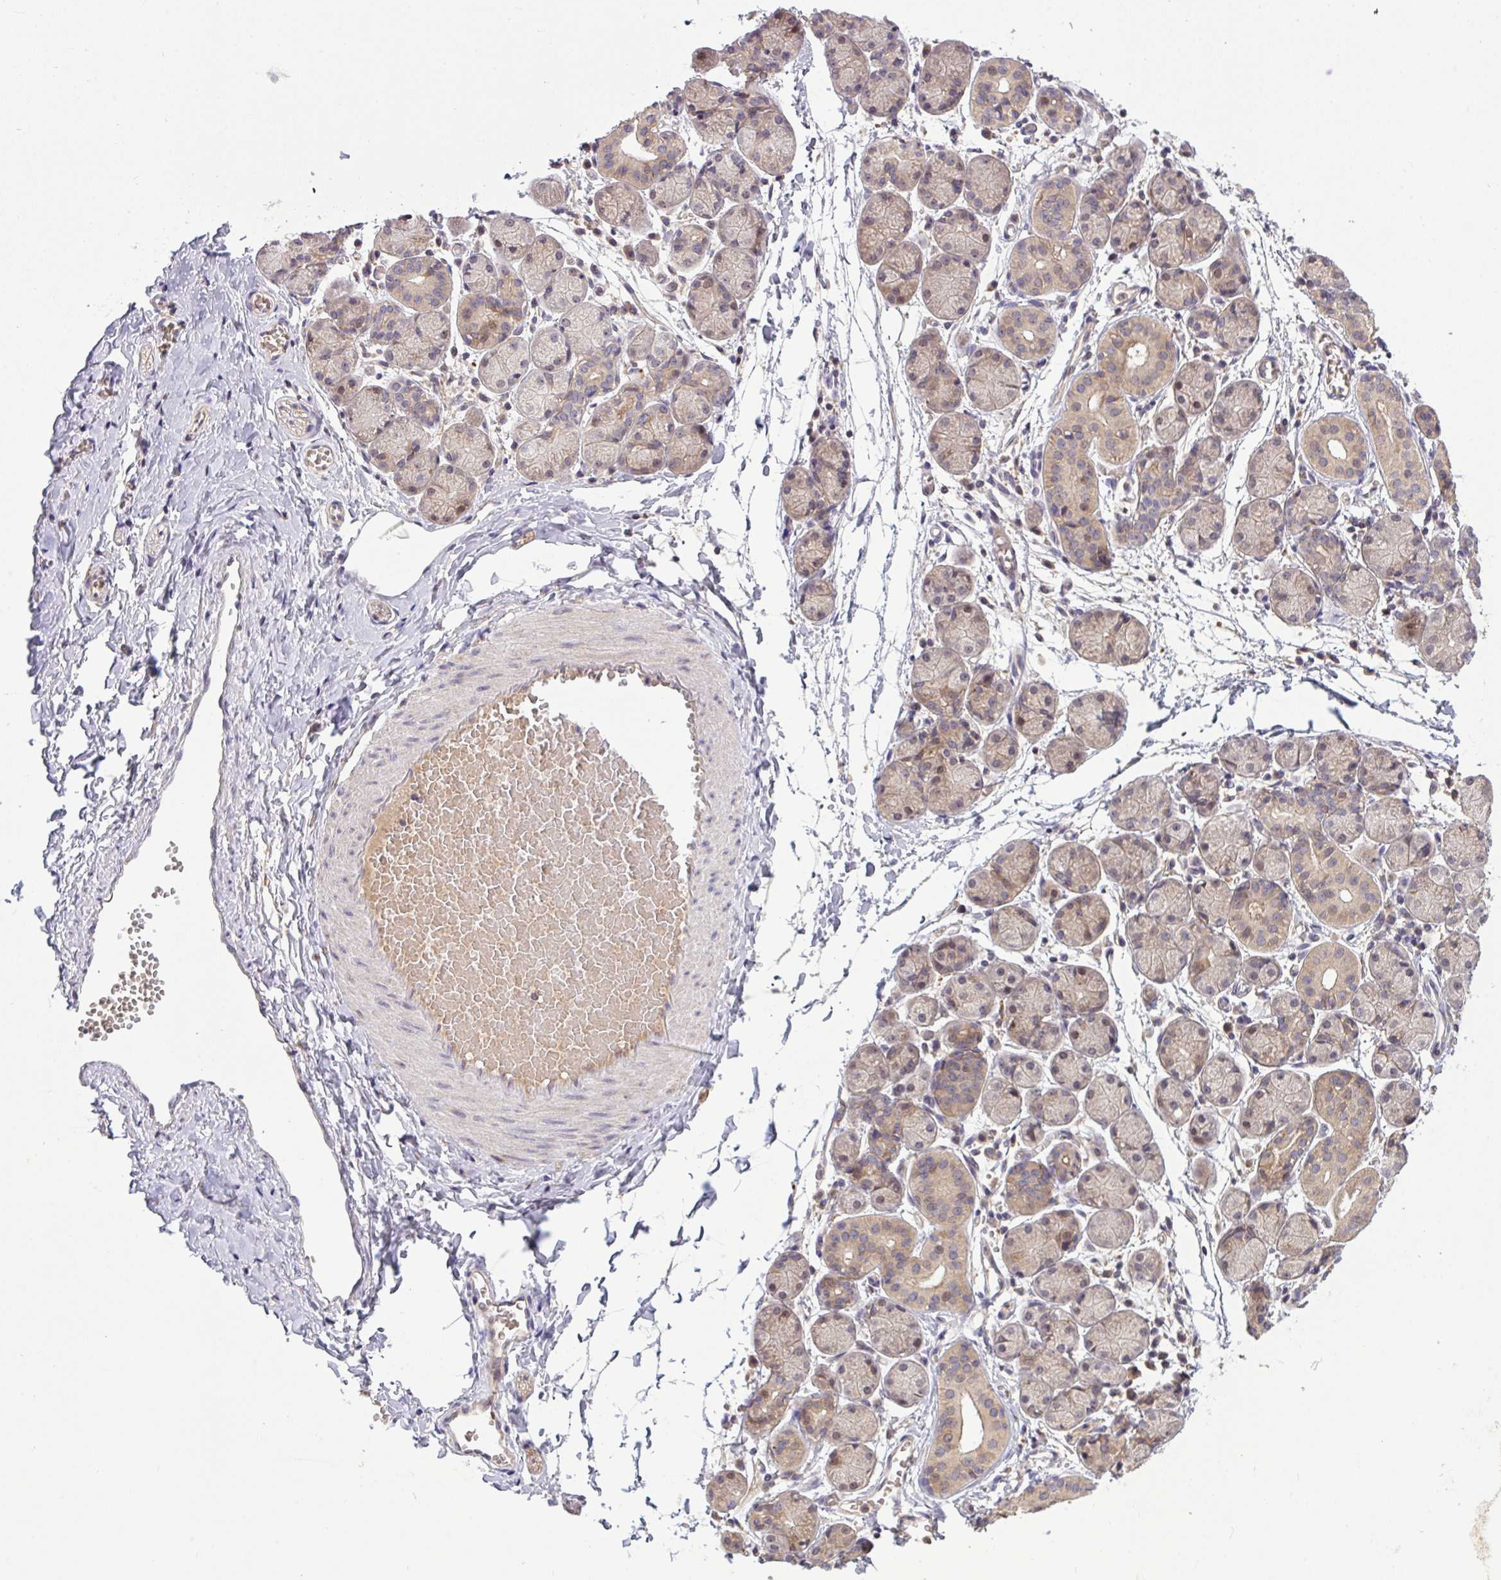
{"staining": {"intensity": "weak", "quantity": "25%-75%", "location": "cytoplasmic/membranous"}, "tissue": "salivary gland", "cell_type": "Glandular cells", "image_type": "normal", "snomed": [{"axis": "morphology", "description": "Normal tissue, NOS"}, {"axis": "topography", "description": "Salivary gland"}], "caption": "Salivary gland stained with a brown dye reveals weak cytoplasmic/membranous positive staining in about 25%-75% of glandular cells.", "gene": "SLC9A6", "patient": {"sex": "female", "age": 24}}